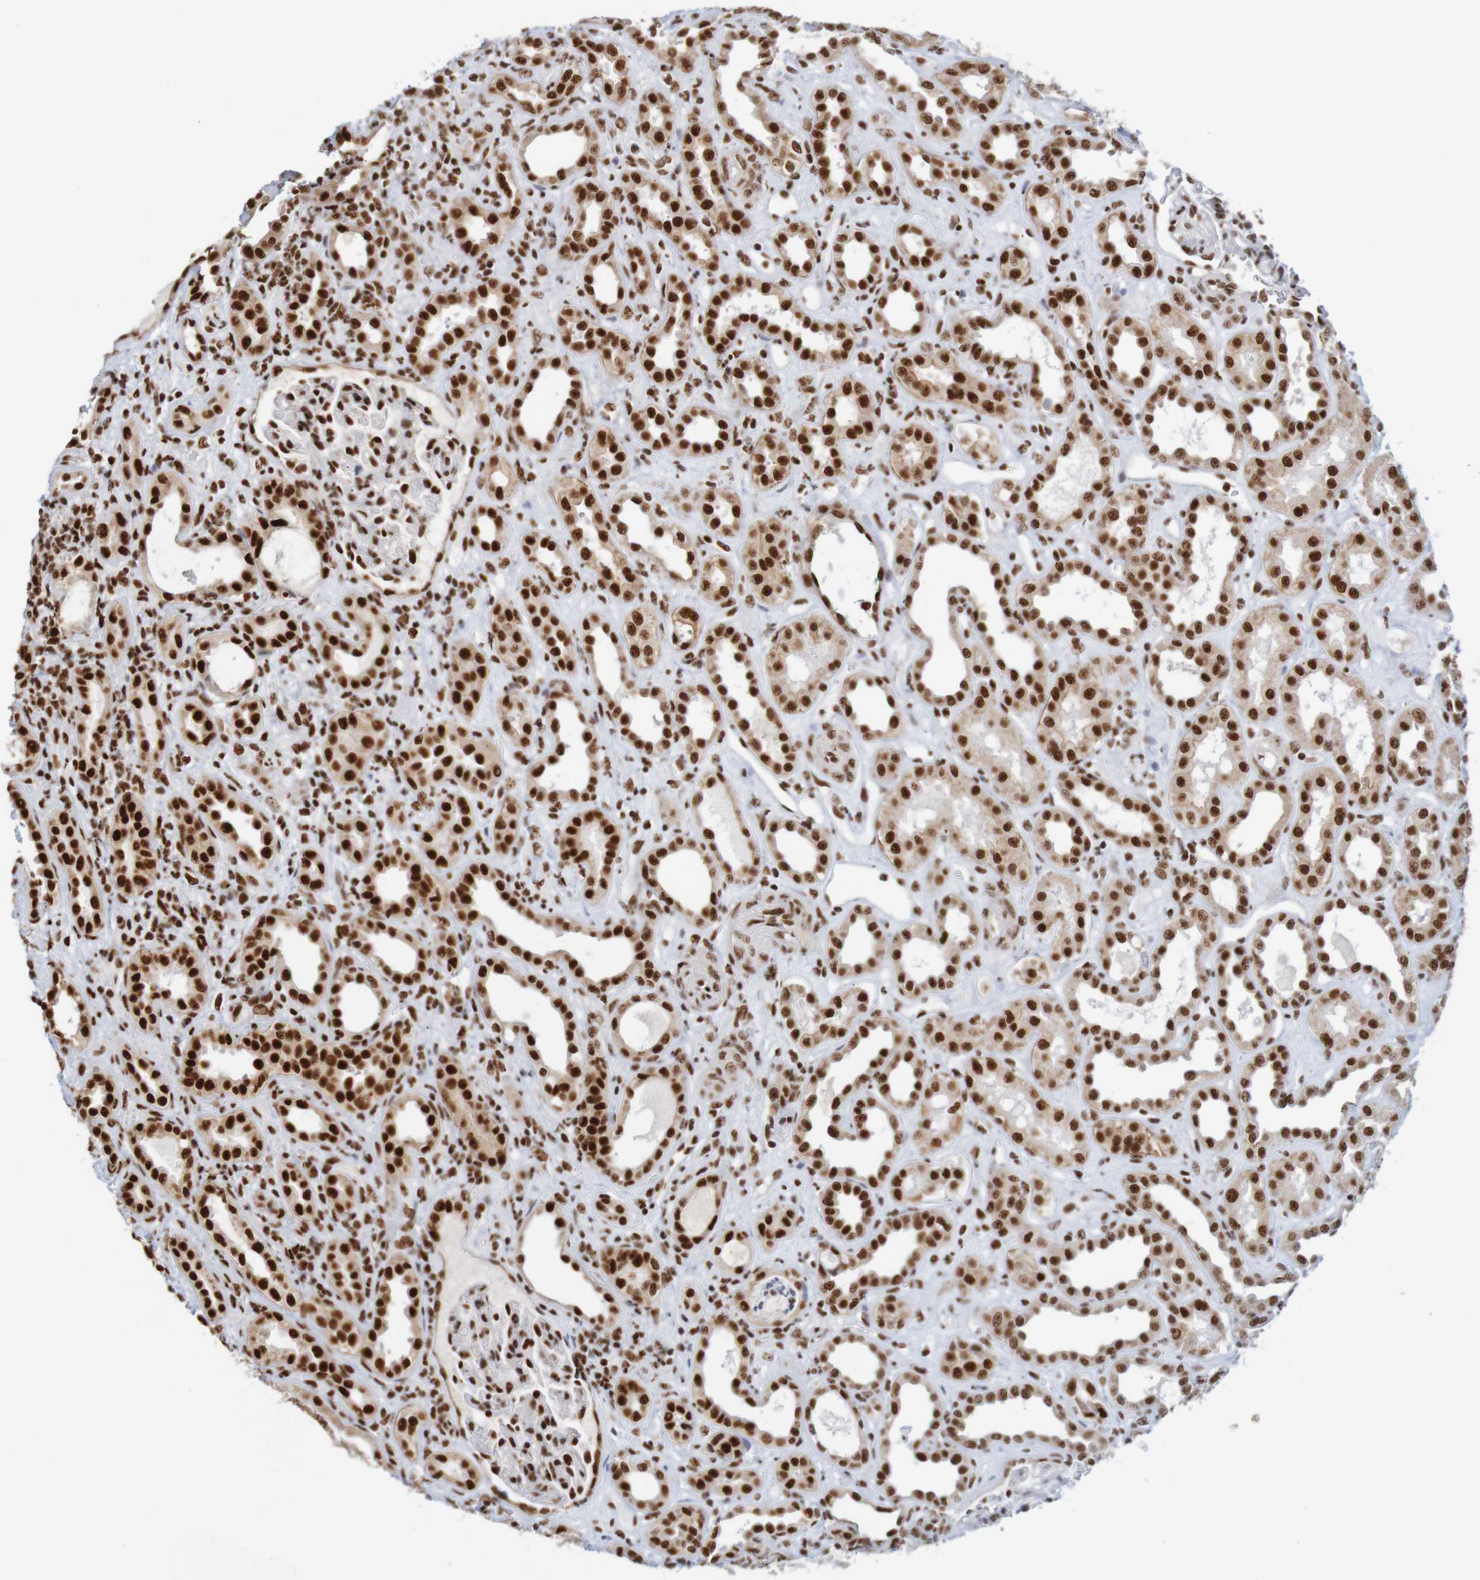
{"staining": {"intensity": "strong", "quantity": ">75%", "location": "nuclear"}, "tissue": "kidney", "cell_type": "Cells in glomeruli", "image_type": "normal", "snomed": [{"axis": "morphology", "description": "Normal tissue, NOS"}, {"axis": "topography", "description": "Kidney"}], "caption": "A brown stain highlights strong nuclear positivity of a protein in cells in glomeruli of benign kidney.", "gene": "THRAP3", "patient": {"sex": "male", "age": 59}}